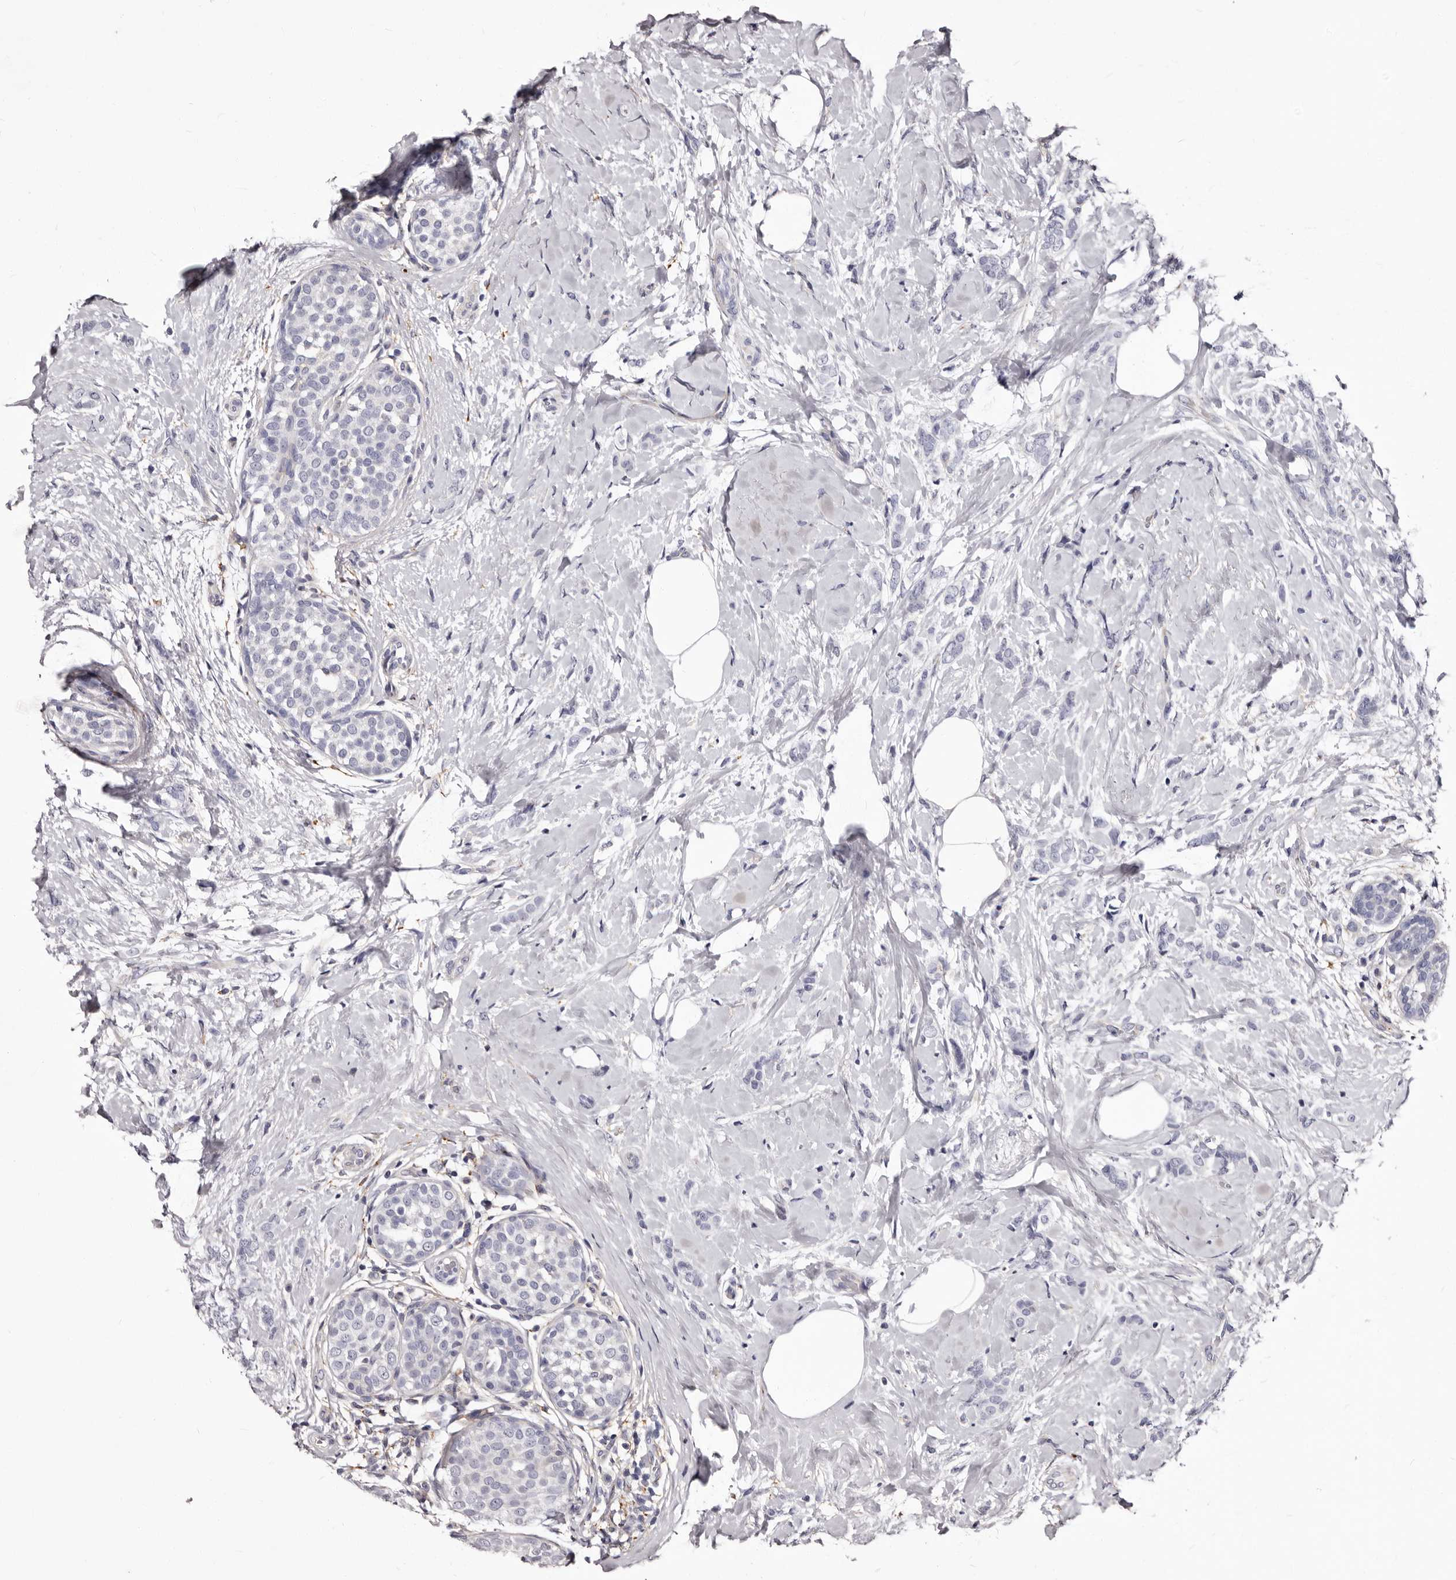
{"staining": {"intensity": "negative", "quantity": "none", "location": "none"}, "tissue": "breast cancer", "cell_type": "Tumor cells", "image_type": "cancer", "snomed": [{"axis": "morphology", "description": "Lobular carcinoma, in situ"}, {"axis": "morphology", "description": "Lobular carcinoma"}, {"axis": "topography", "description": "Breast"}], "caption": "This is an immunohistochemistry image of human breast lobular carcinoma. There is no expression in tumor cells.", "gene": "AUNIP", "patient": {"sex": "female", "age": 41}}